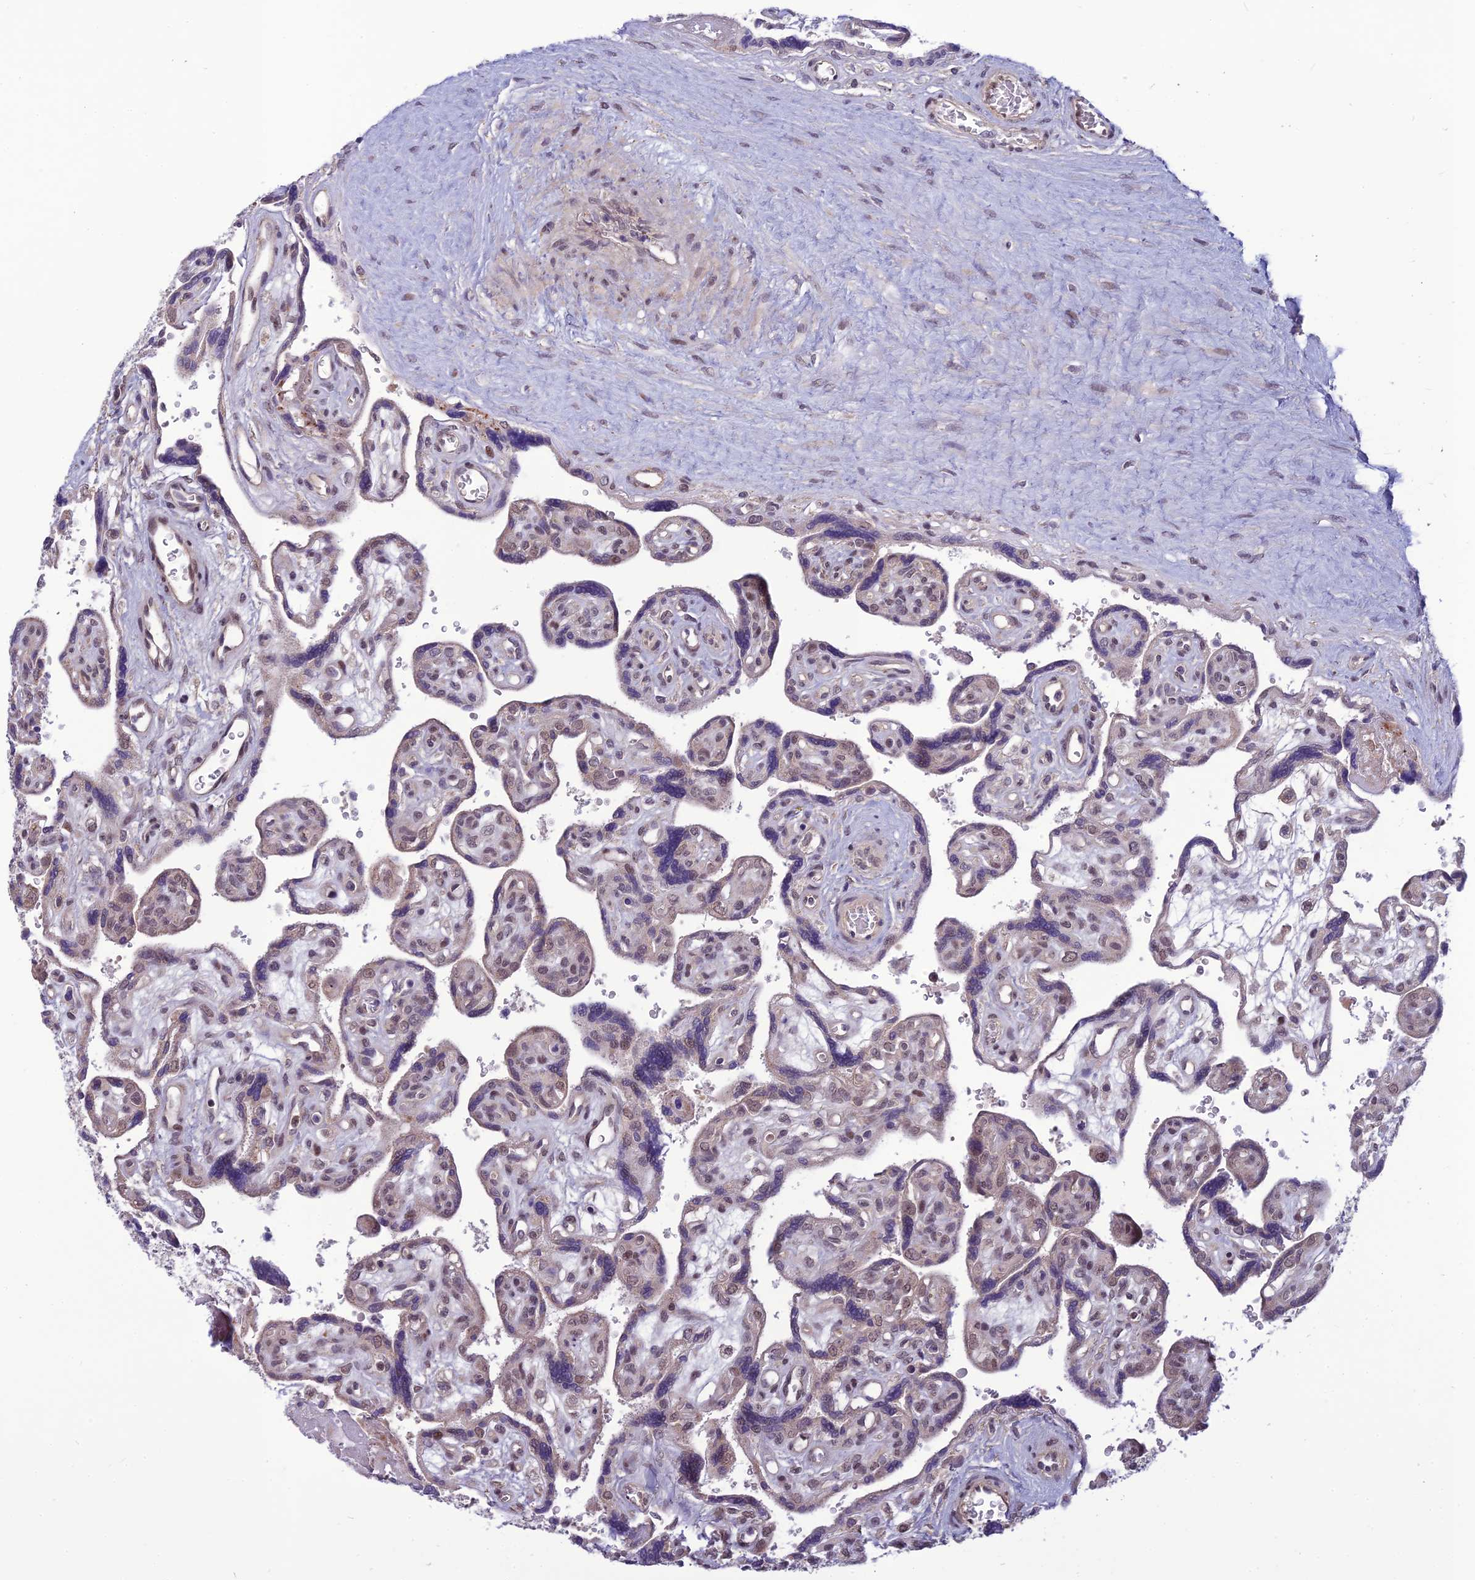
{"staining": {"intensity": "moderate", "quantity": "25%-75%", "location": "nuclear"}, "tissue": "placenta", "cell_type": "Trophoblastic cells", "image_type": "normal", "snomed": [{"axis": "morphology", "description": "Normal tissue, NOS"}, {"axis": "topography", "description": "Placenta"}], "caption": "Protein staining of benign placenta displays moderate nuclear staining in about 25%-75% of trophoblastic cells.", "gene": "FBRS", "patient": {"sex": "female", "age": 39}}